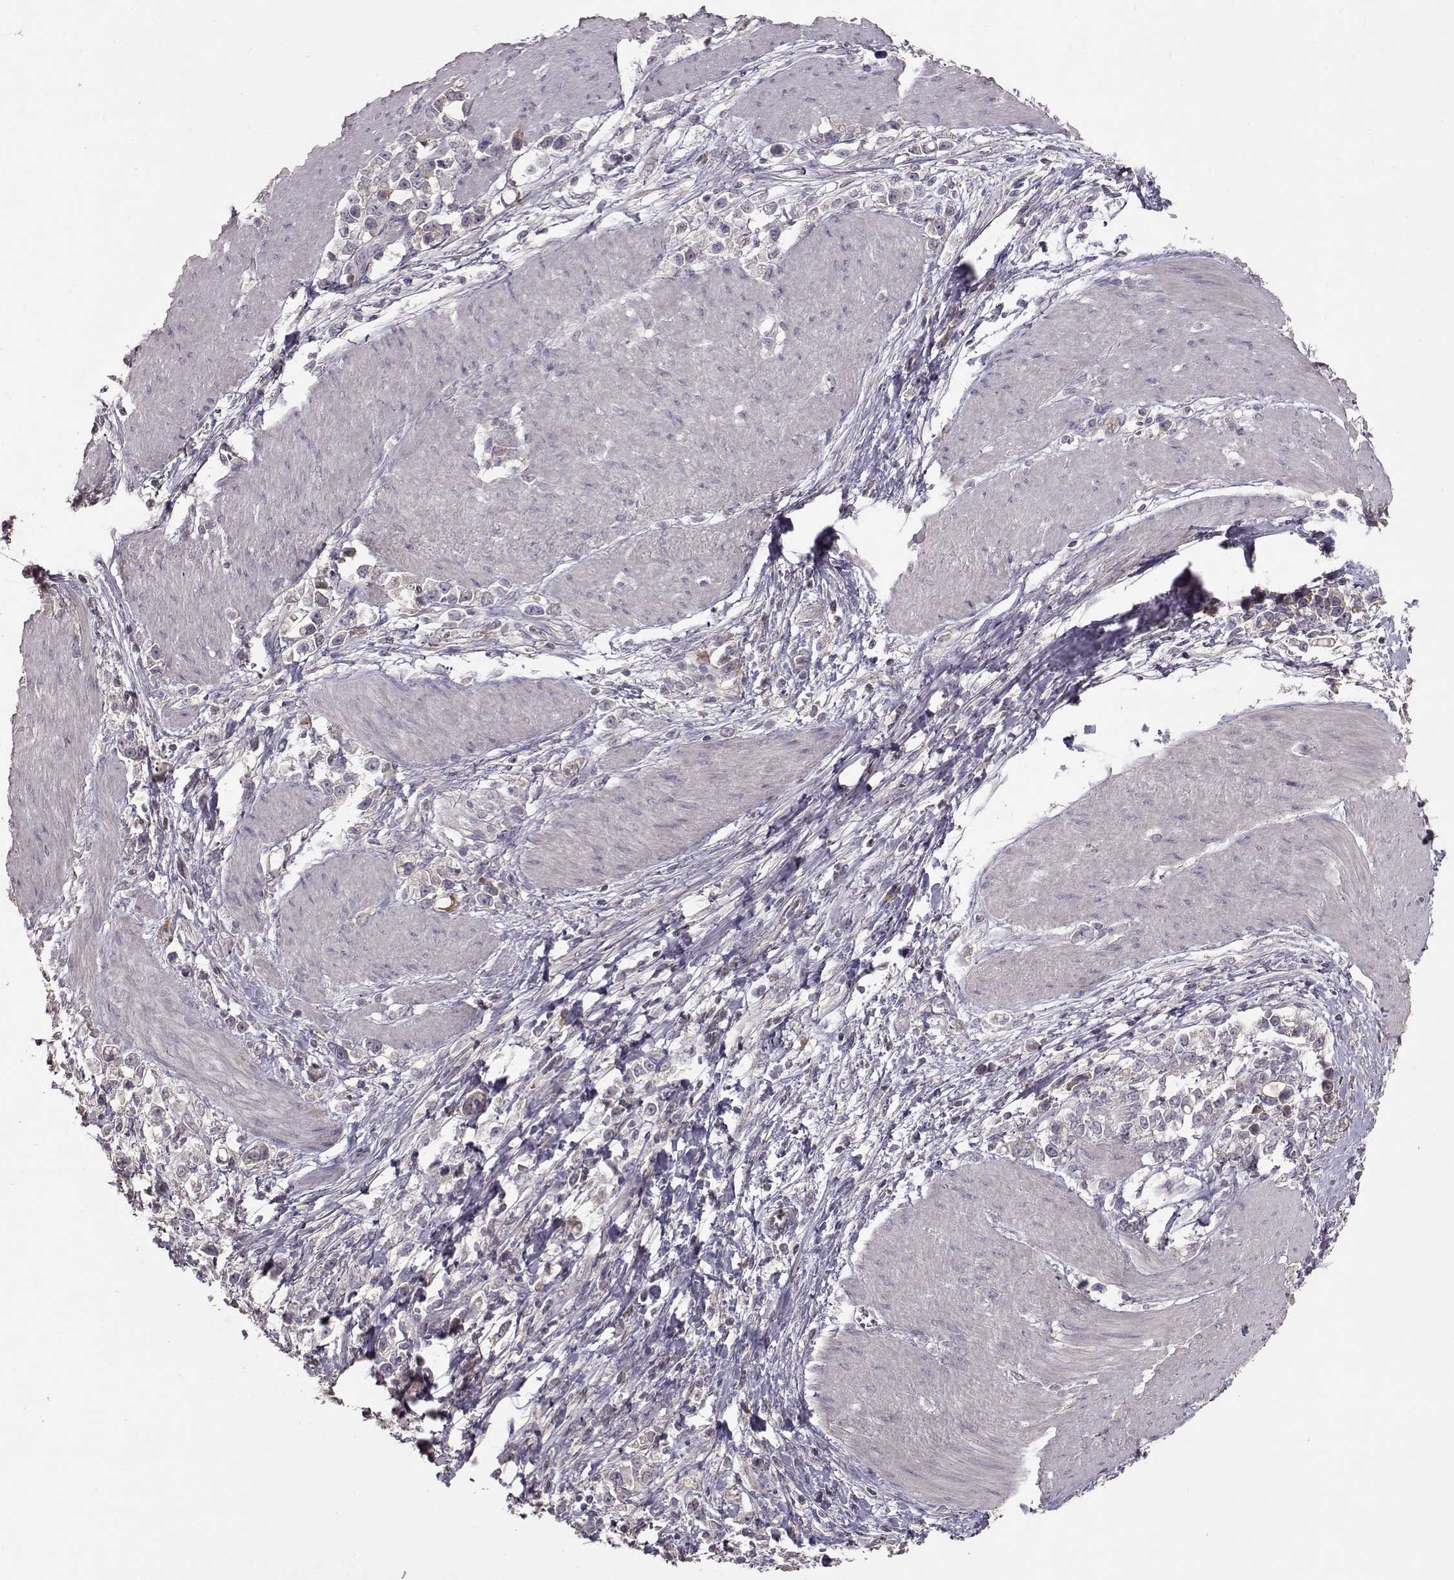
{"staining": {"intensity": "weak", "quantity": "<25%", "location": "cytoplasmic/membranous"}, "tissue": "stomach cancer", "cell_type": "Tumor cells", "image_type": "cancer", "snomed": [{"axis": "morphology", "description": "Adenocarcinoma, NOS"}, {"axis": "topography", "description": "Stomach"}], "caption": "IHC image of human stomach adenocarcinoma stained for a protein (brown), which shows no expression in tumor cells. Nuclei are stained in blue.", "gene": "PMCH", "patient": {"sex": "male", "age": 63}}